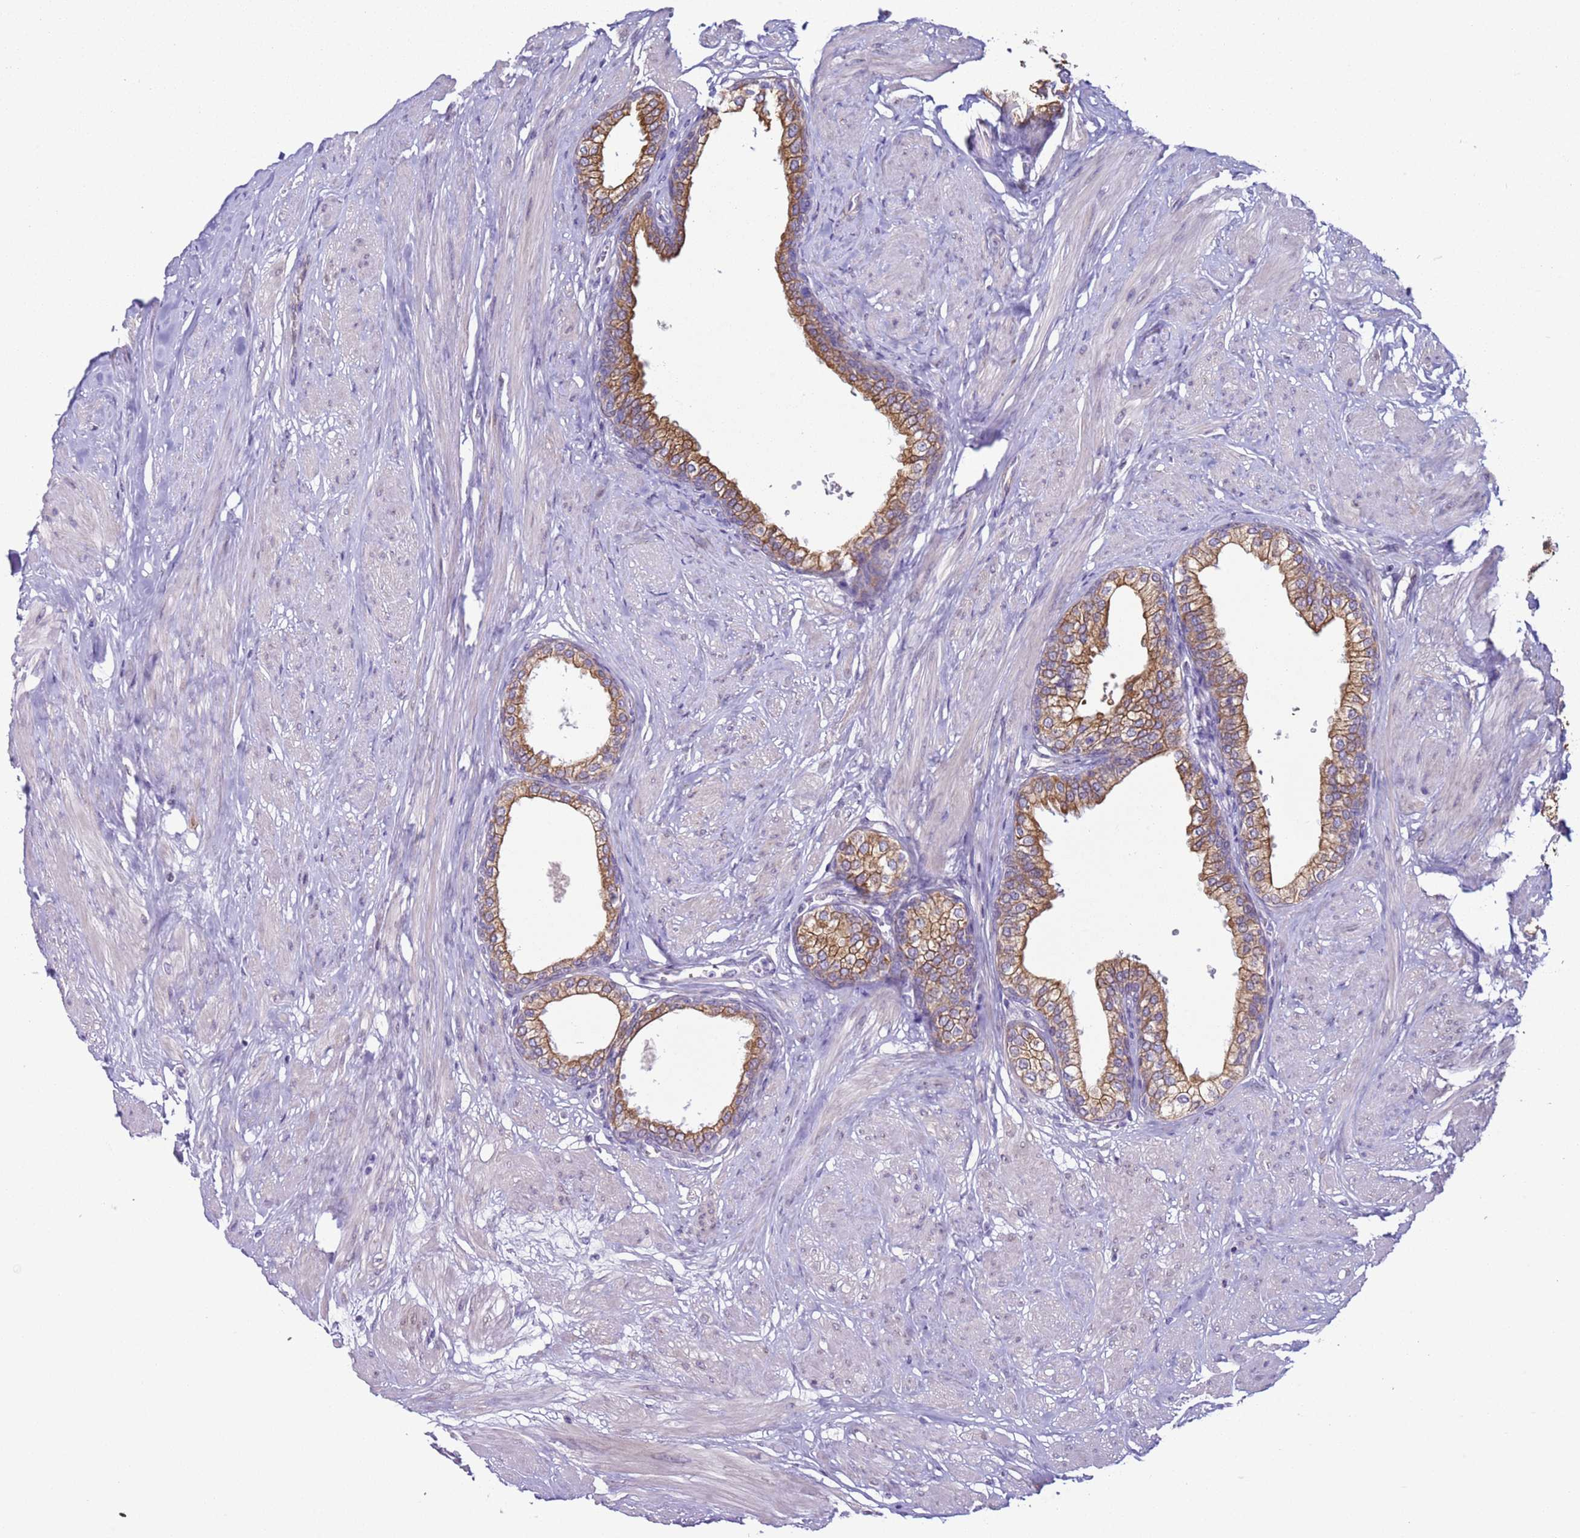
{"staining": {"intensity": "moderate", "quantity": ">75%", "location": "cytoplasmic/membranous"}, "tissue": "prostate", "cell_type": "Glandular cells", "image_type": "normal", "snomed": [{"axis": "morphology", "description": "Normal tissue, NOS"}, {"axis": "morphology", "description": "Urothelial carcinoma, Low grade"}, {"axis": "topography", "description": "Urinary bladder"}, {"axis": "topography", "description": "Prostate"}], "caption": "Immunohistochemistry staining of normal prostate, which reveals medium levels of moderate cytoplasmic/membranous staining in about >75% of glandular cells indicating moderate cytoplasmic/membranous protein expression. The staining was performed using DAB (brown) for protein detection and nuclei were counterstained in hematoxylin (blue).", "gene": "NPAP1", "patient": {"sex": "male", "age": 60}}